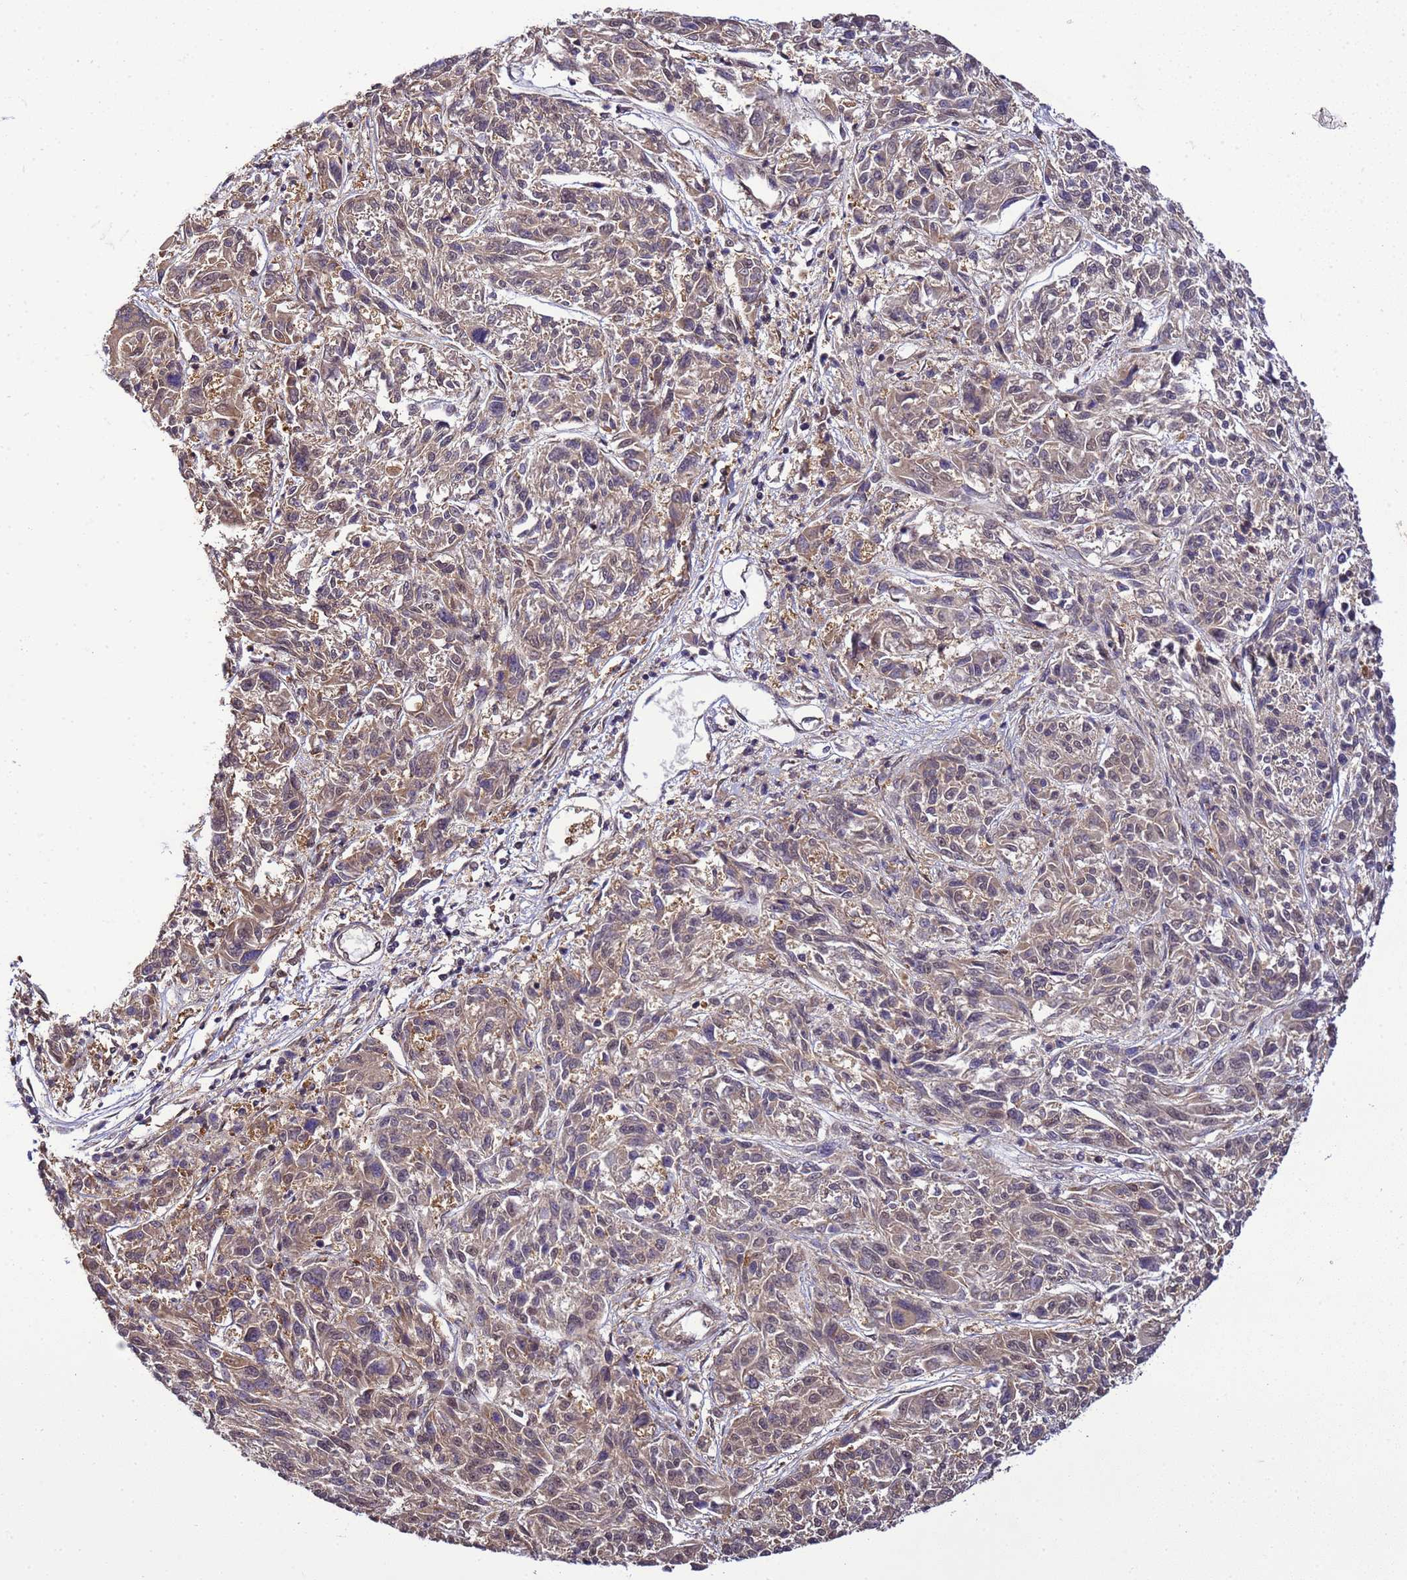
{"staining": {"intensity": "weak", "quantity": "<25%", "location": "nuclear"}, "tissue": "melanoma", "cell_type": "Tumor cells", "image_type": "cancer", "snomed": [{"axis": "morphology", "description": "Malignant melanoma, NOS"}, {"axis": "topography", "description": "Skin"}], "caption": "Melanoma stained for a protein using immunohistochemistry demonstrates no positivity tumor cells.", "gene": "GEN1", "patient": {"sex": "male", "age": 53}}